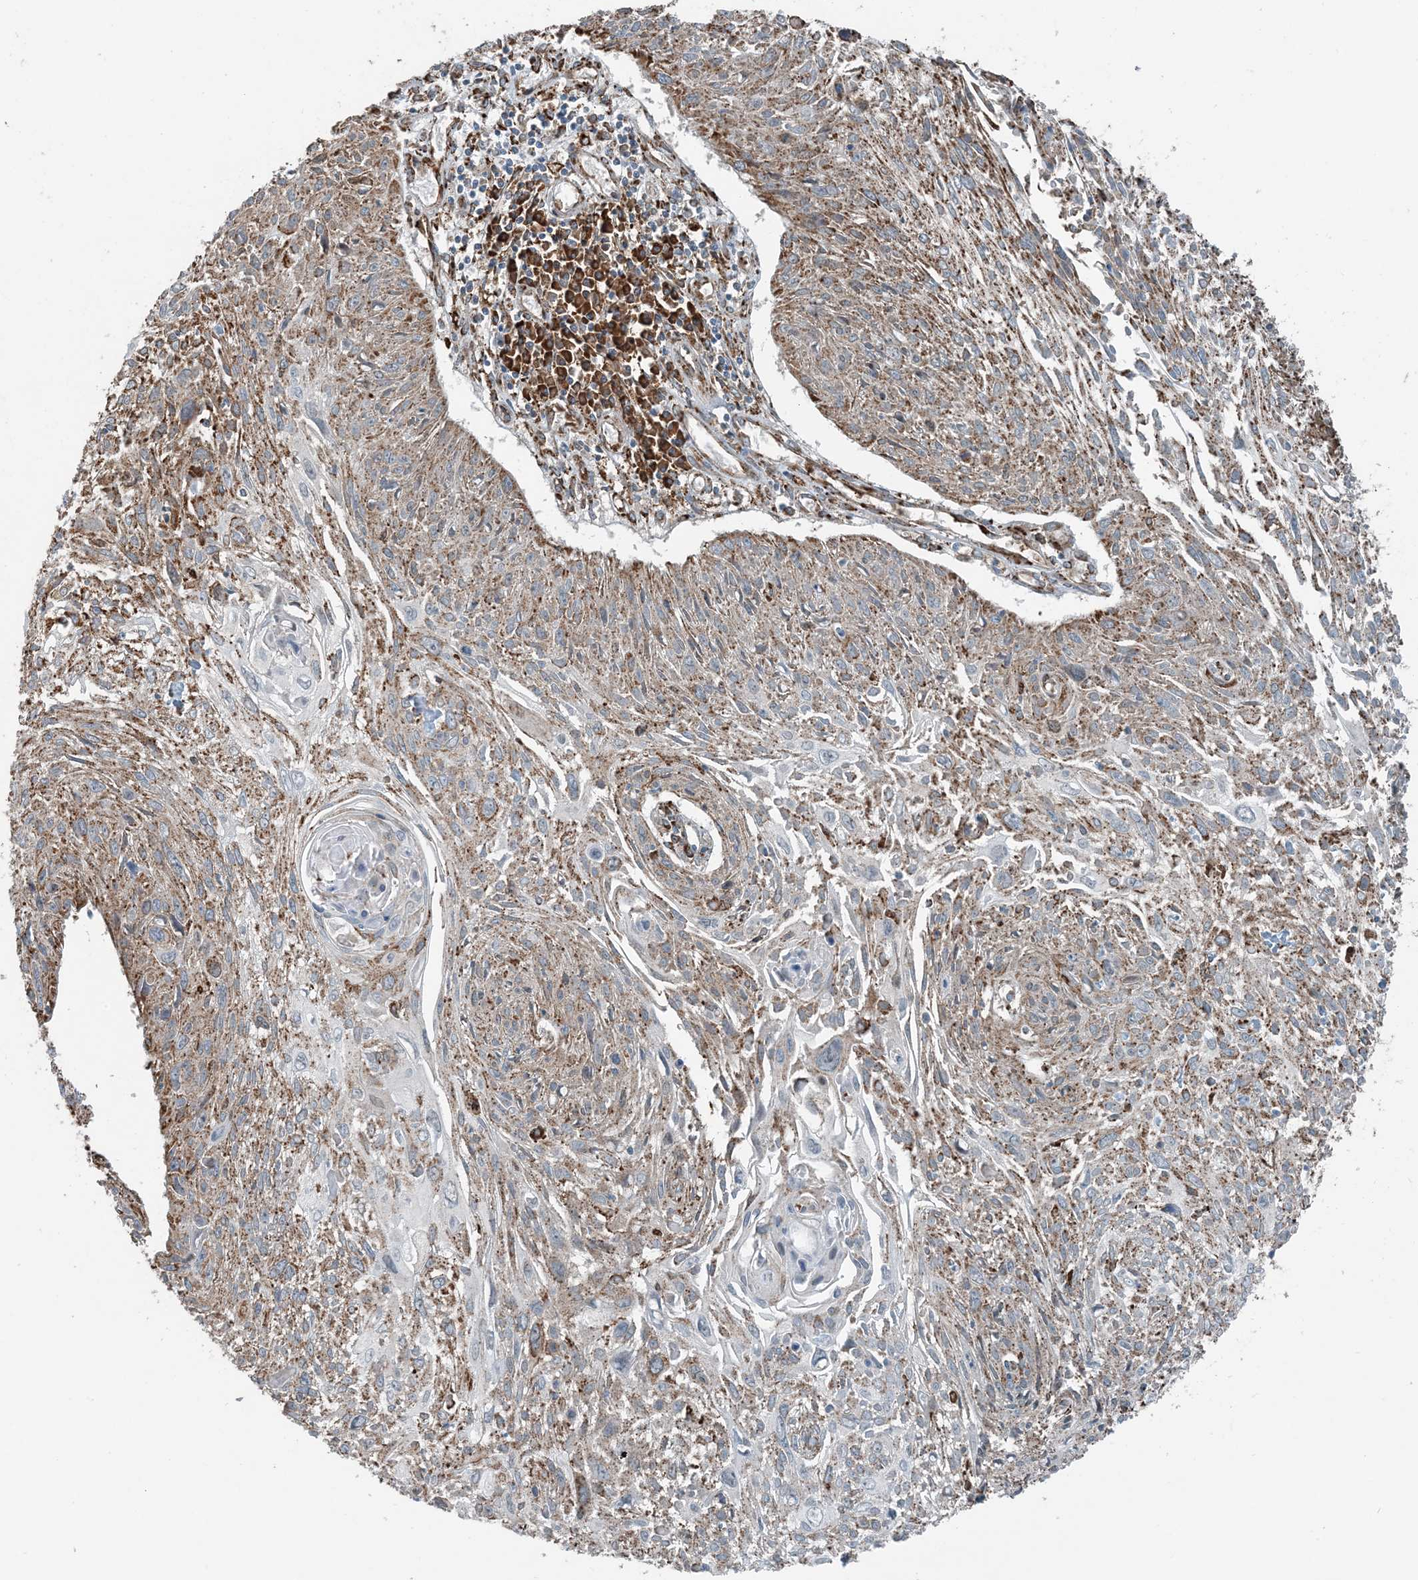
{"staining": {"intensity": "moderate", "quantity": ">75%", "location": "cytoplasmic/membranous"}, "tissue": "cervical cancer", "cell_type": "Tumor cells", "image_type": "cancer", "snomed": [{"axis": "morphology", "description": "Squamous cell carcinoma, NOS"}, {"axis": "topography", "description": "Cervix"}], "caption": "Moderate cytoplasmic/membranous positivity is seen in about >75% of tumor cells in cervical cancer. (DAB = brown stain, brightfield microscopy at high magnification).", "gene": "CERKL", "patient": {"sex": "female", "age": 51}}